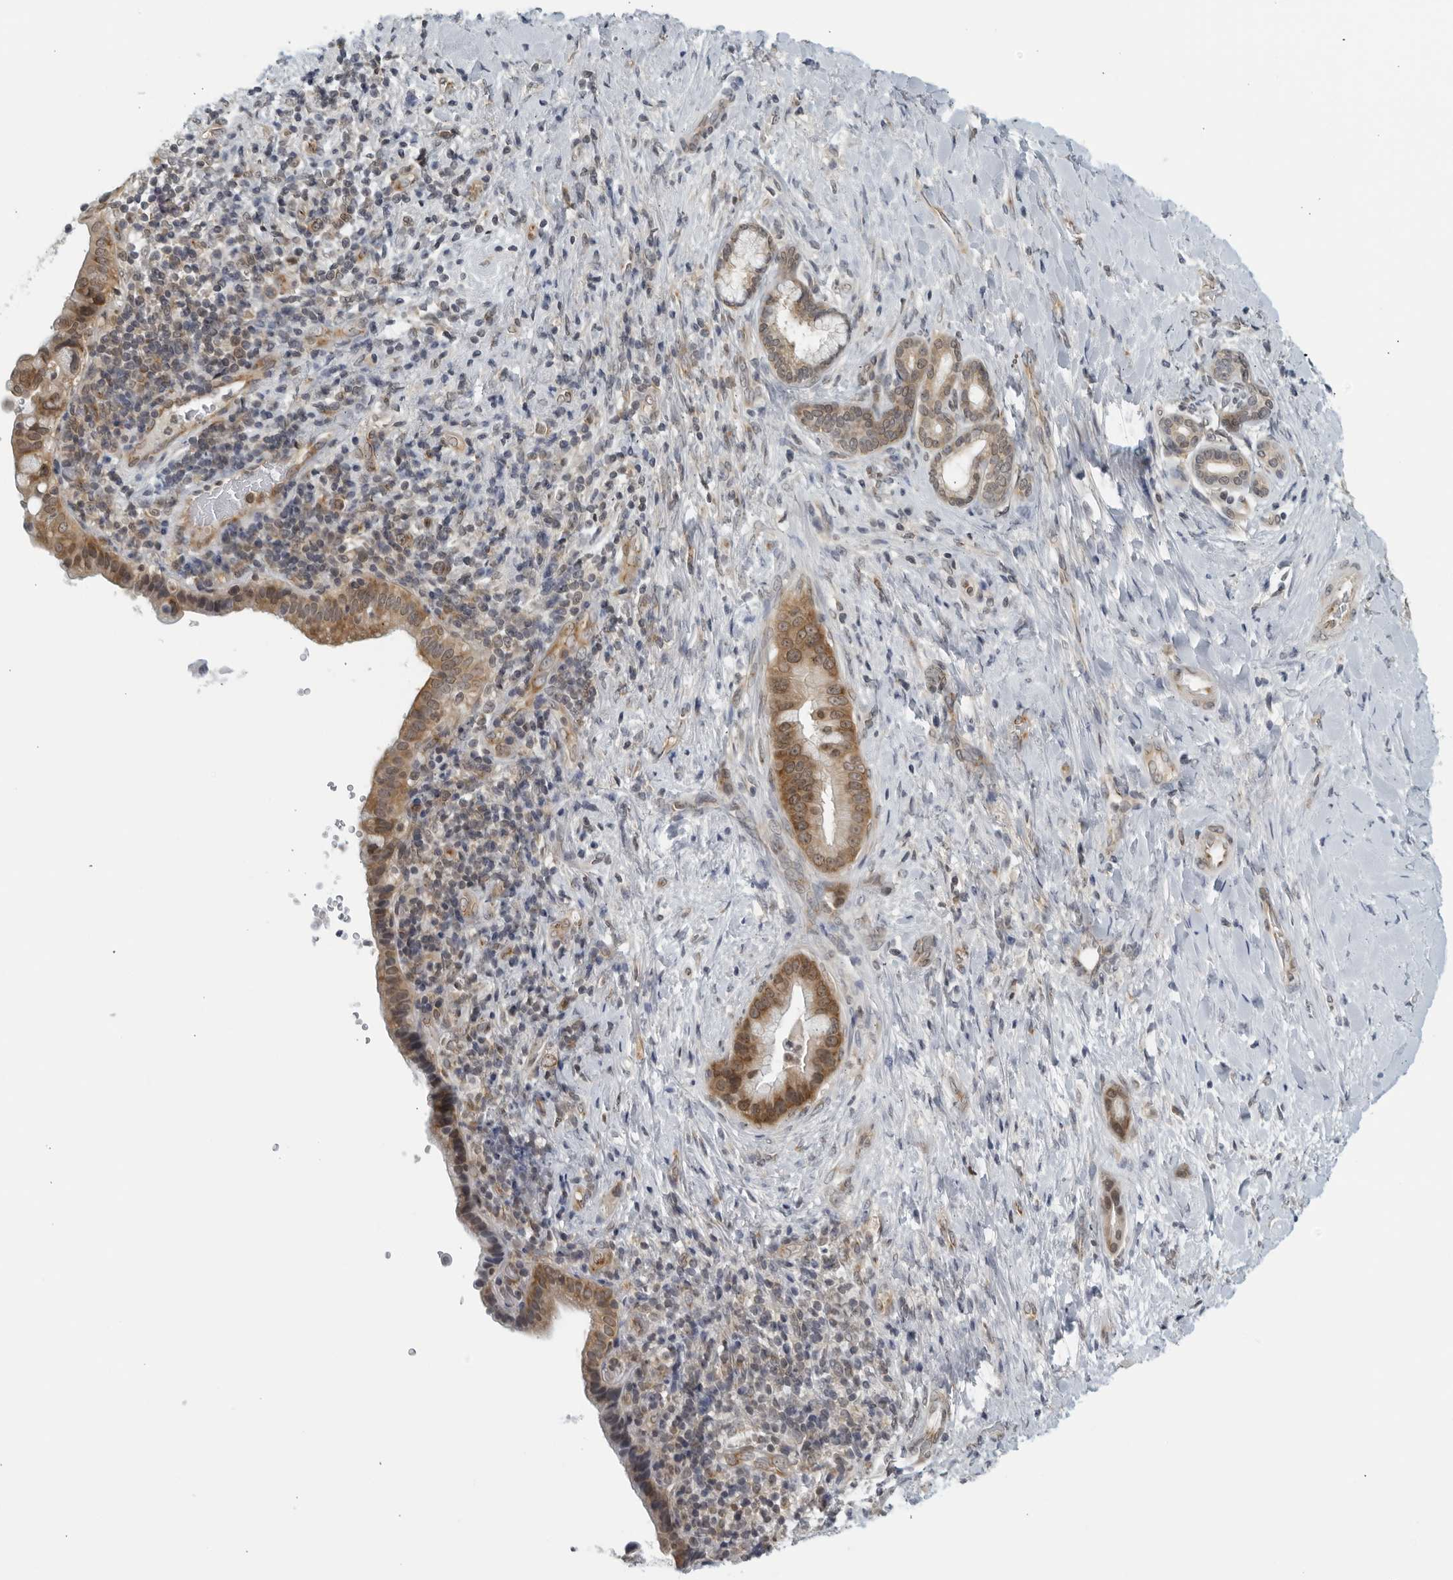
{"staining": {"intensity": "moderate", "quantity": ">75%", "location": "cytoplasmic/membranous,nuclear"}, "tissue": "liver cancer", "cell_type": "Tumor cells", "image_type": "cancer", "snomed": [{"axis": "morphology", "description": "Cholangiocarcinoma"}, {"axis": "topography", "description": "Liver"}], "caption": "IHC image of neoplastic tissue: human liver cholangiocarcinoma stained using IHC shows medium levels of moderate protein expression localized specifically in the cytoplasmic/membranous and nuclear of tumor cells, appearing as a cytoplasmic/membranous and nuclear brown color.", "gene": "RC3H1", "patient": {"sex": "female", "age": 54}}